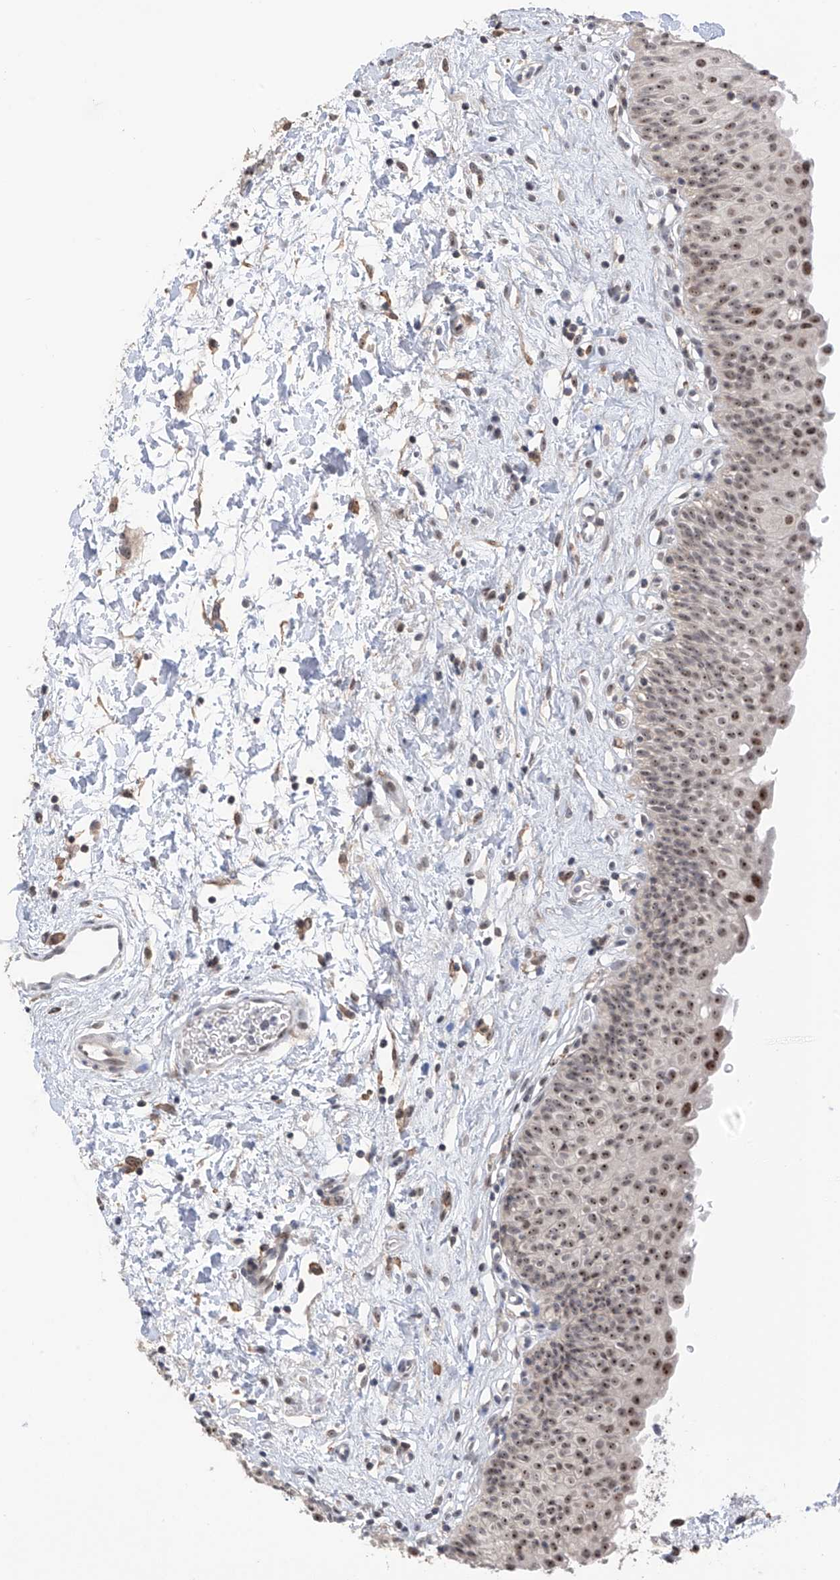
{"staining": {"intensity": "moderate", "quantity": ">75%", "location": "nuclear"}, "tissue": "urinary bladder", "cell_type": "Urothelial cells", "image_type": "normal", "snomed": [{"axis": "morphology", "description": "Normal tissue, NOS"}, {"axis": "topography", "description": "Urinary bladder"}], "caption": "Urothelial cells display medium levels of moderate nuclear expression in about >75% of cells in benign human urinary bladder.", "gene": "C1orf131", "patient": {"sex": "male", "age": 51}}